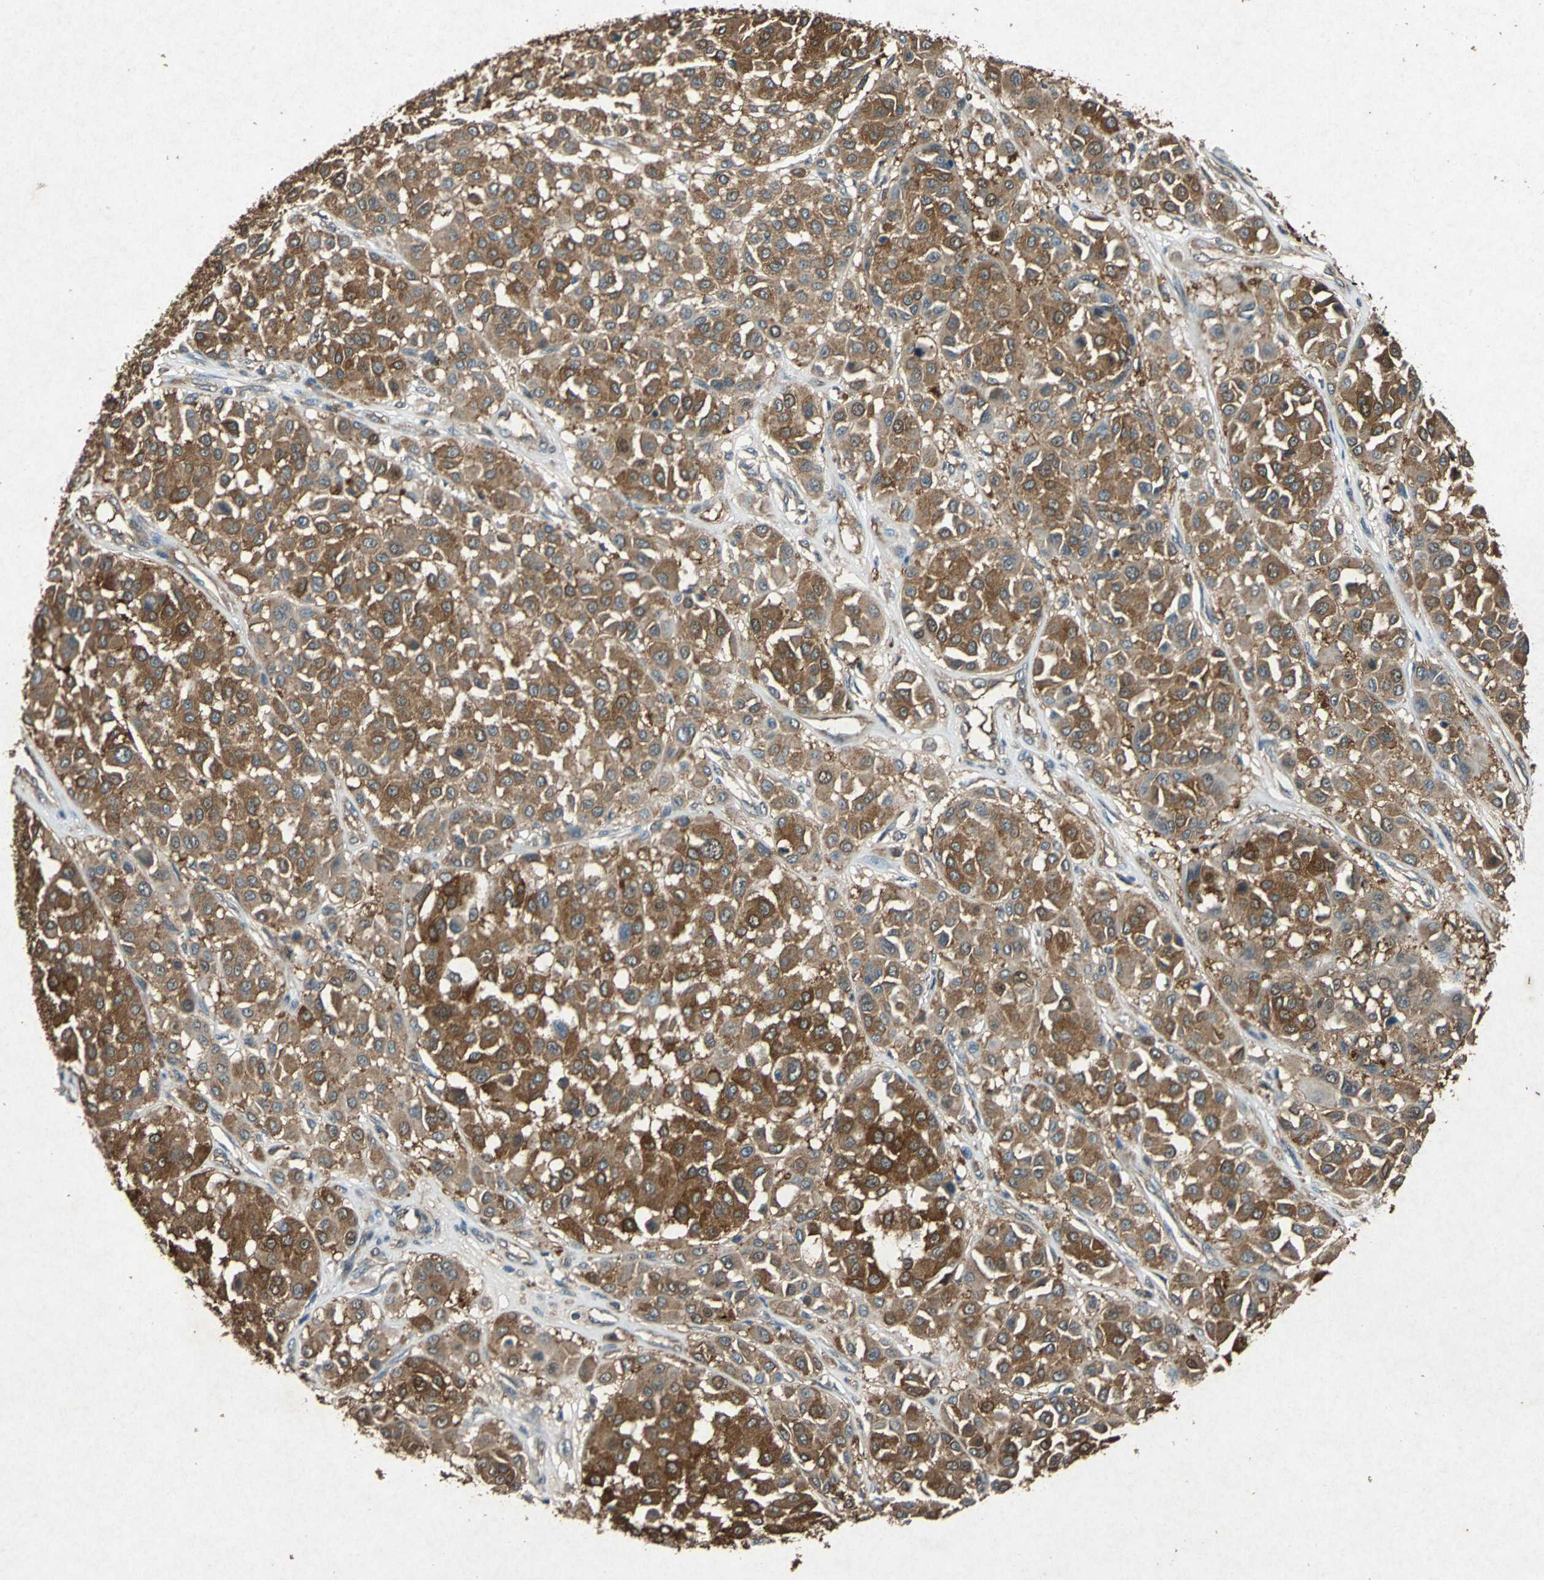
{"staining": {"intensity": "moderate", "quantity": ">75%", "location": "cytoplasmic/membranous"}, "tissue": "melanoma", "cell_type": "Tumor cells", "image_type": "cancer", "snomed": [{"axis": "morphology", "description": "Malignant melanoma, Metastatic site"}, {"axis": "topography", "description": "Soft tissue"}], "caption": "This is a photomicrograph of immunohistochemistry staining of melanoma, which shows moderate staining in the cytoplasmic/membranous of tumor cells.", "gene": "HSP90AB1", "patient": {"sex": "male", "age": 41}}